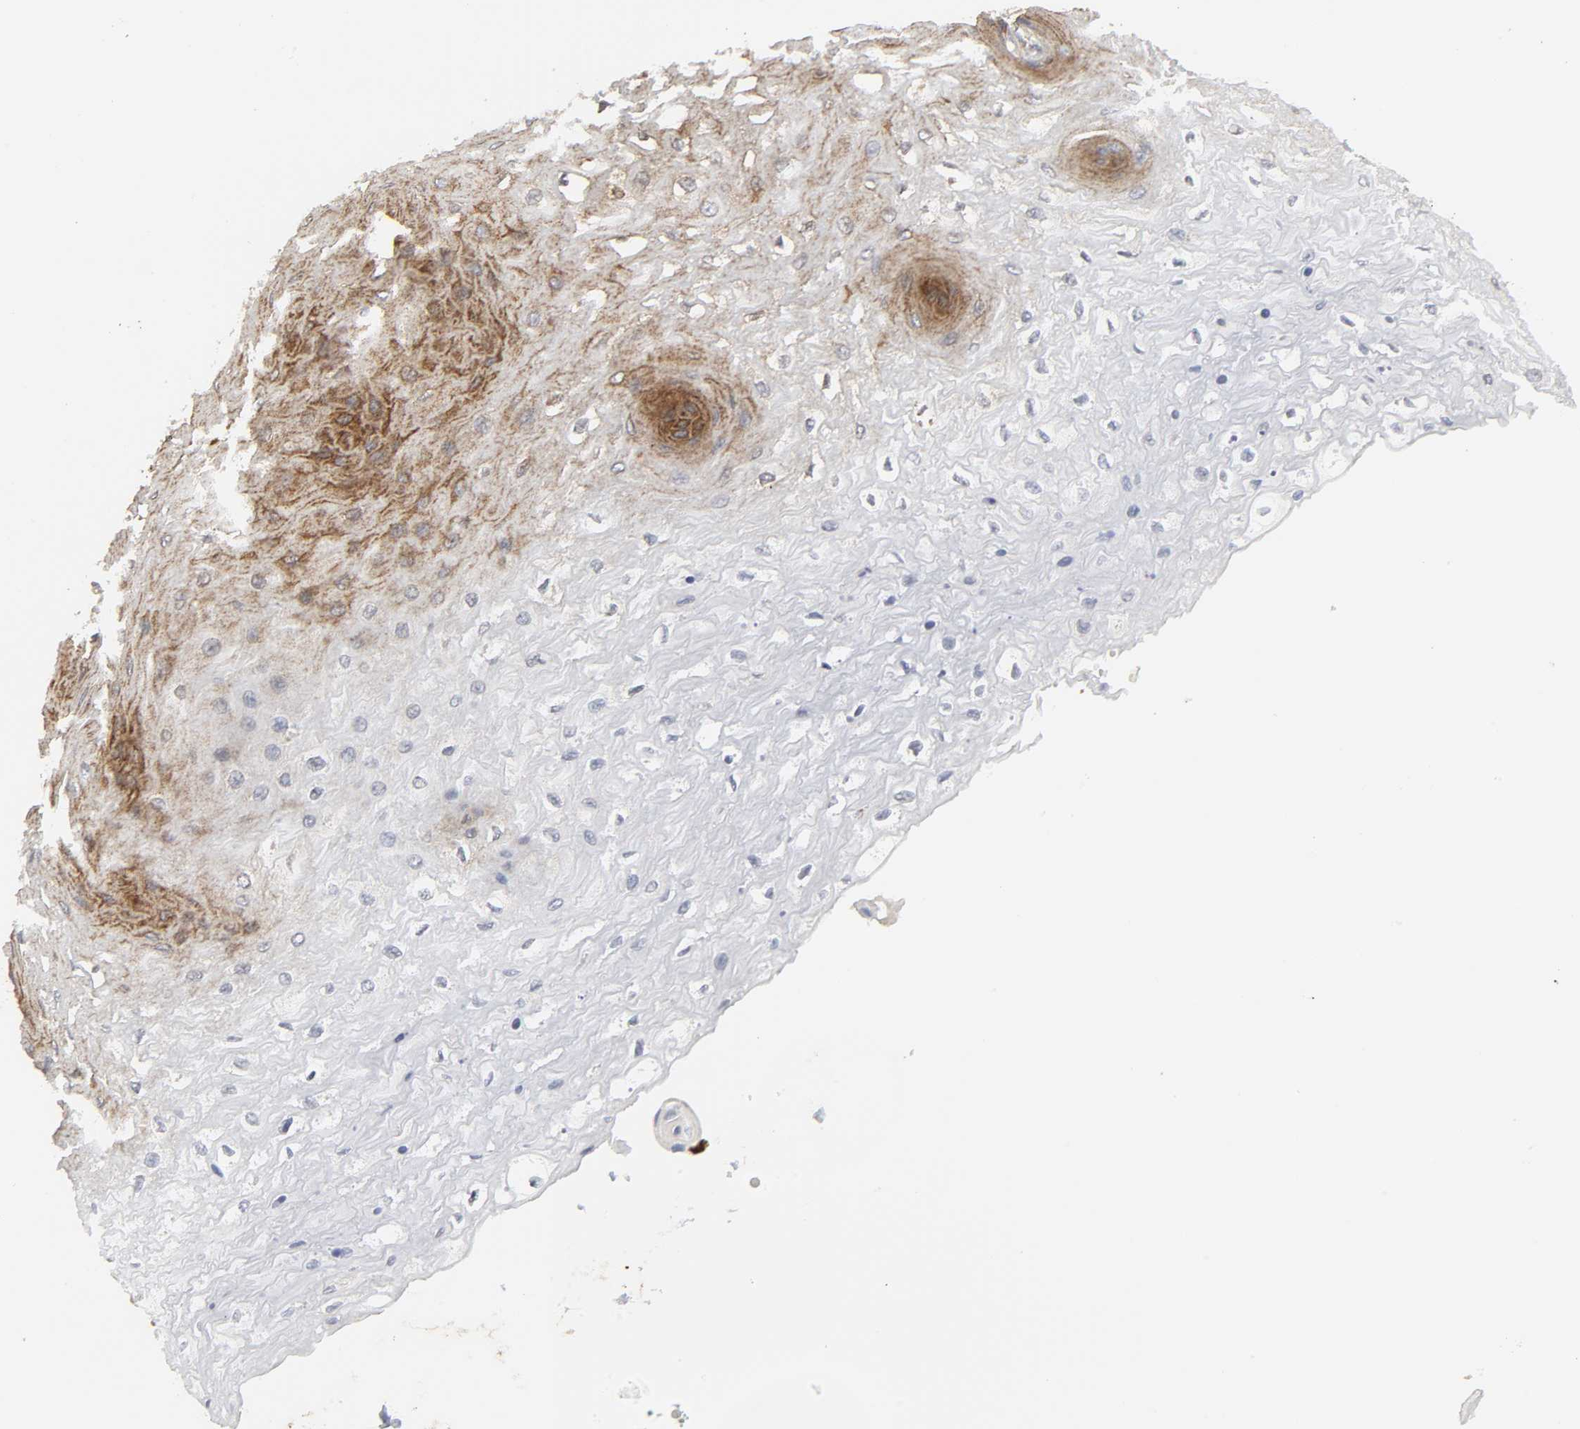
{"staining": {"intensity": "moderate", "quantity": "25%-75%", "location": "cytoplasmic/membranous"}, "tissue": "esophagus", "cell_type": "Squamous epithelial cells", "image_type": "normal", "snomed": [{"axis": "morphology", "description": "Normal tissue, NOS"}, {"axis": "topography", "description": "Esophagus"}], "caption": "Protein expression analysis of normal esophagus demonstrates moderate cytoplasmic/membranous staining in about 25%-75% of squamous epithelial cells.", "gene": "POR", "patient": {"sex": "female", "age": 72}}